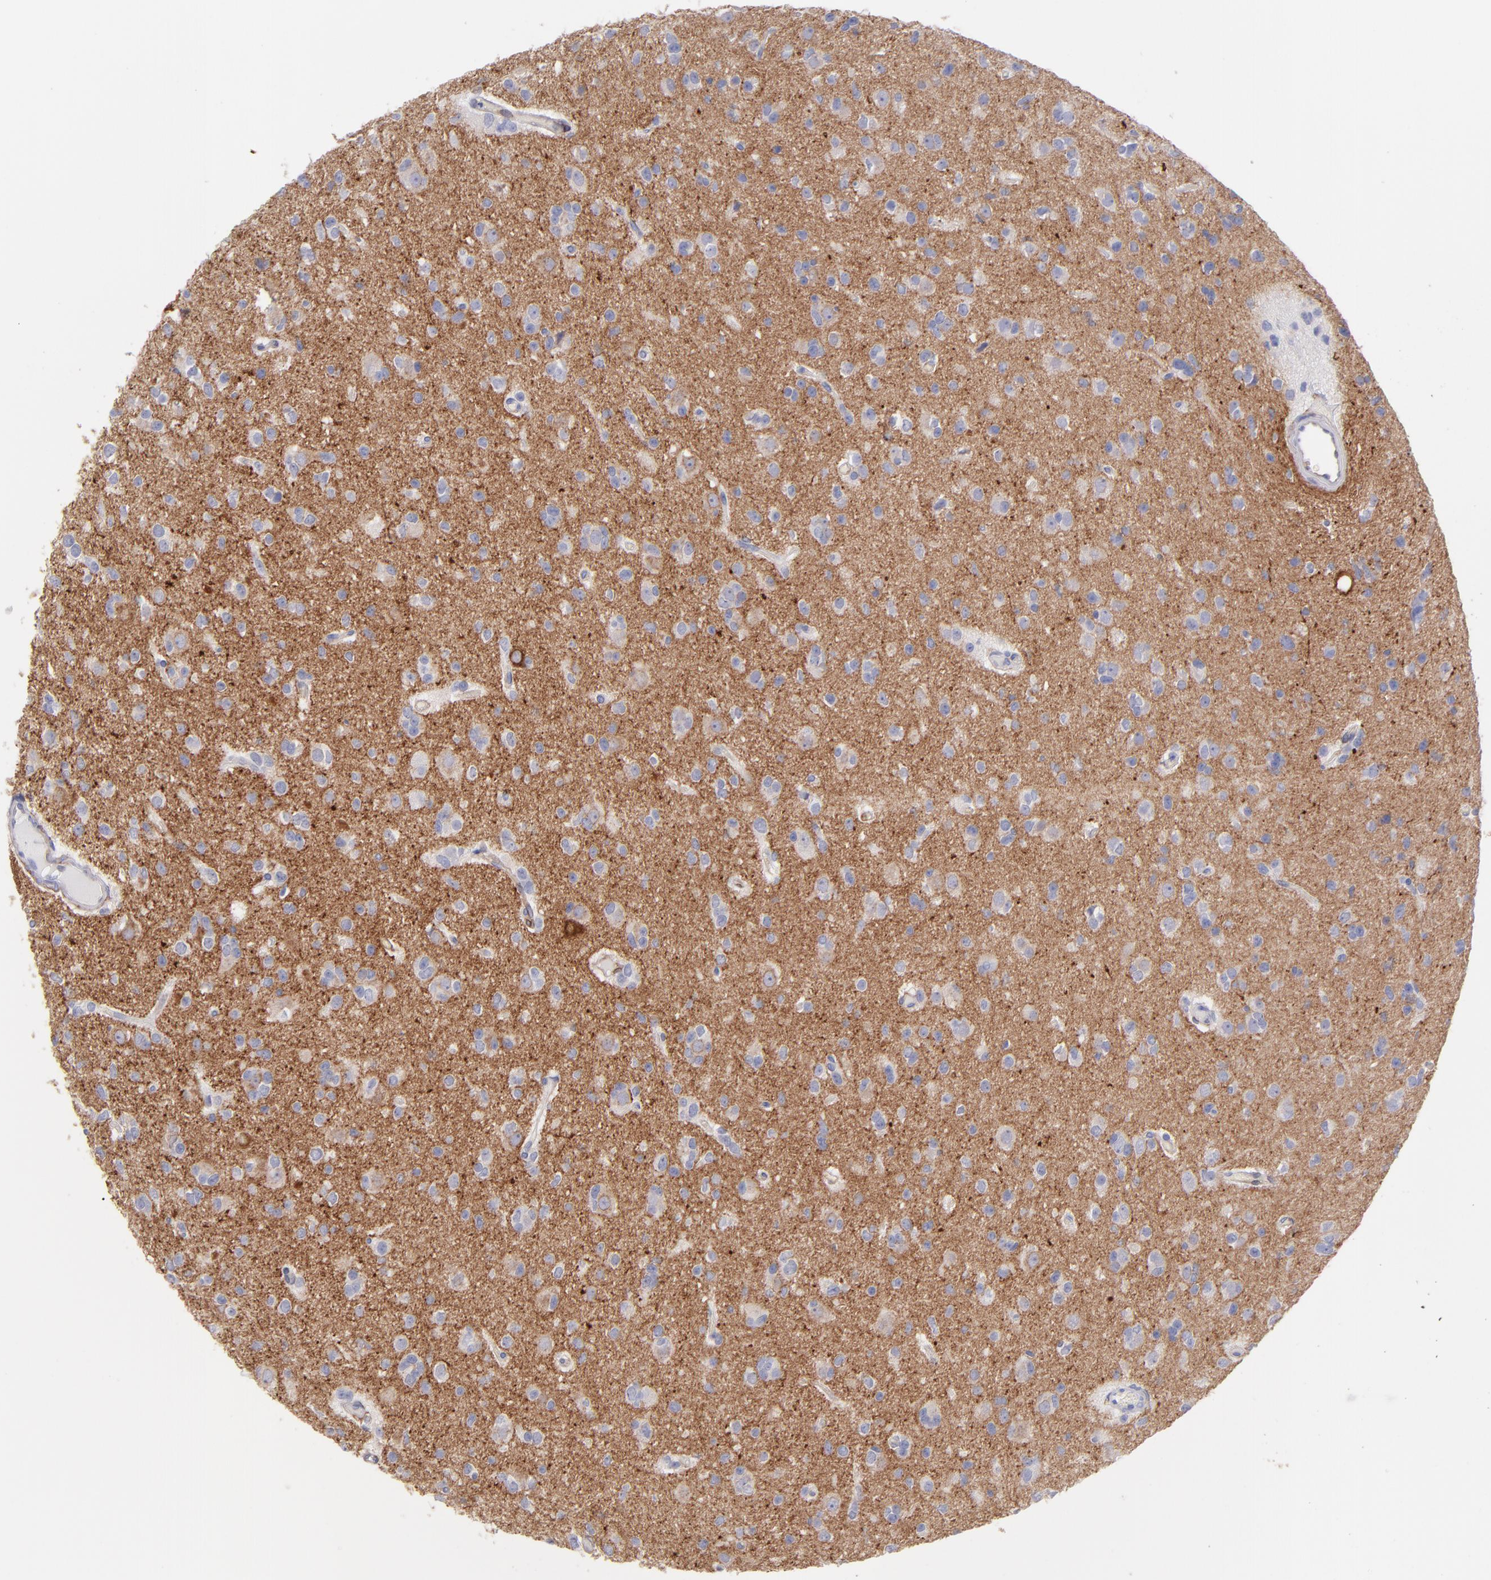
{"staining": {"intensity": "strong", "quantity": ">75%", "location": "cytoplasmic/membranous"}, "tissue": "glioma", "cell_type": "Tumor cells", "image_type": "cancer", "snomed": [{"axis": "morphology", "description": "Glioma, malignant, Low grade"}, {"axis": "topography", "description": "Brain"}], "caption": "Tumor cells reveal high levels of strong cytoplasmic/membranous expression in approximately >75% of cells in glioma.", "gene": "AHNAK2", "patient": {"sex": "male", "age": 42}}